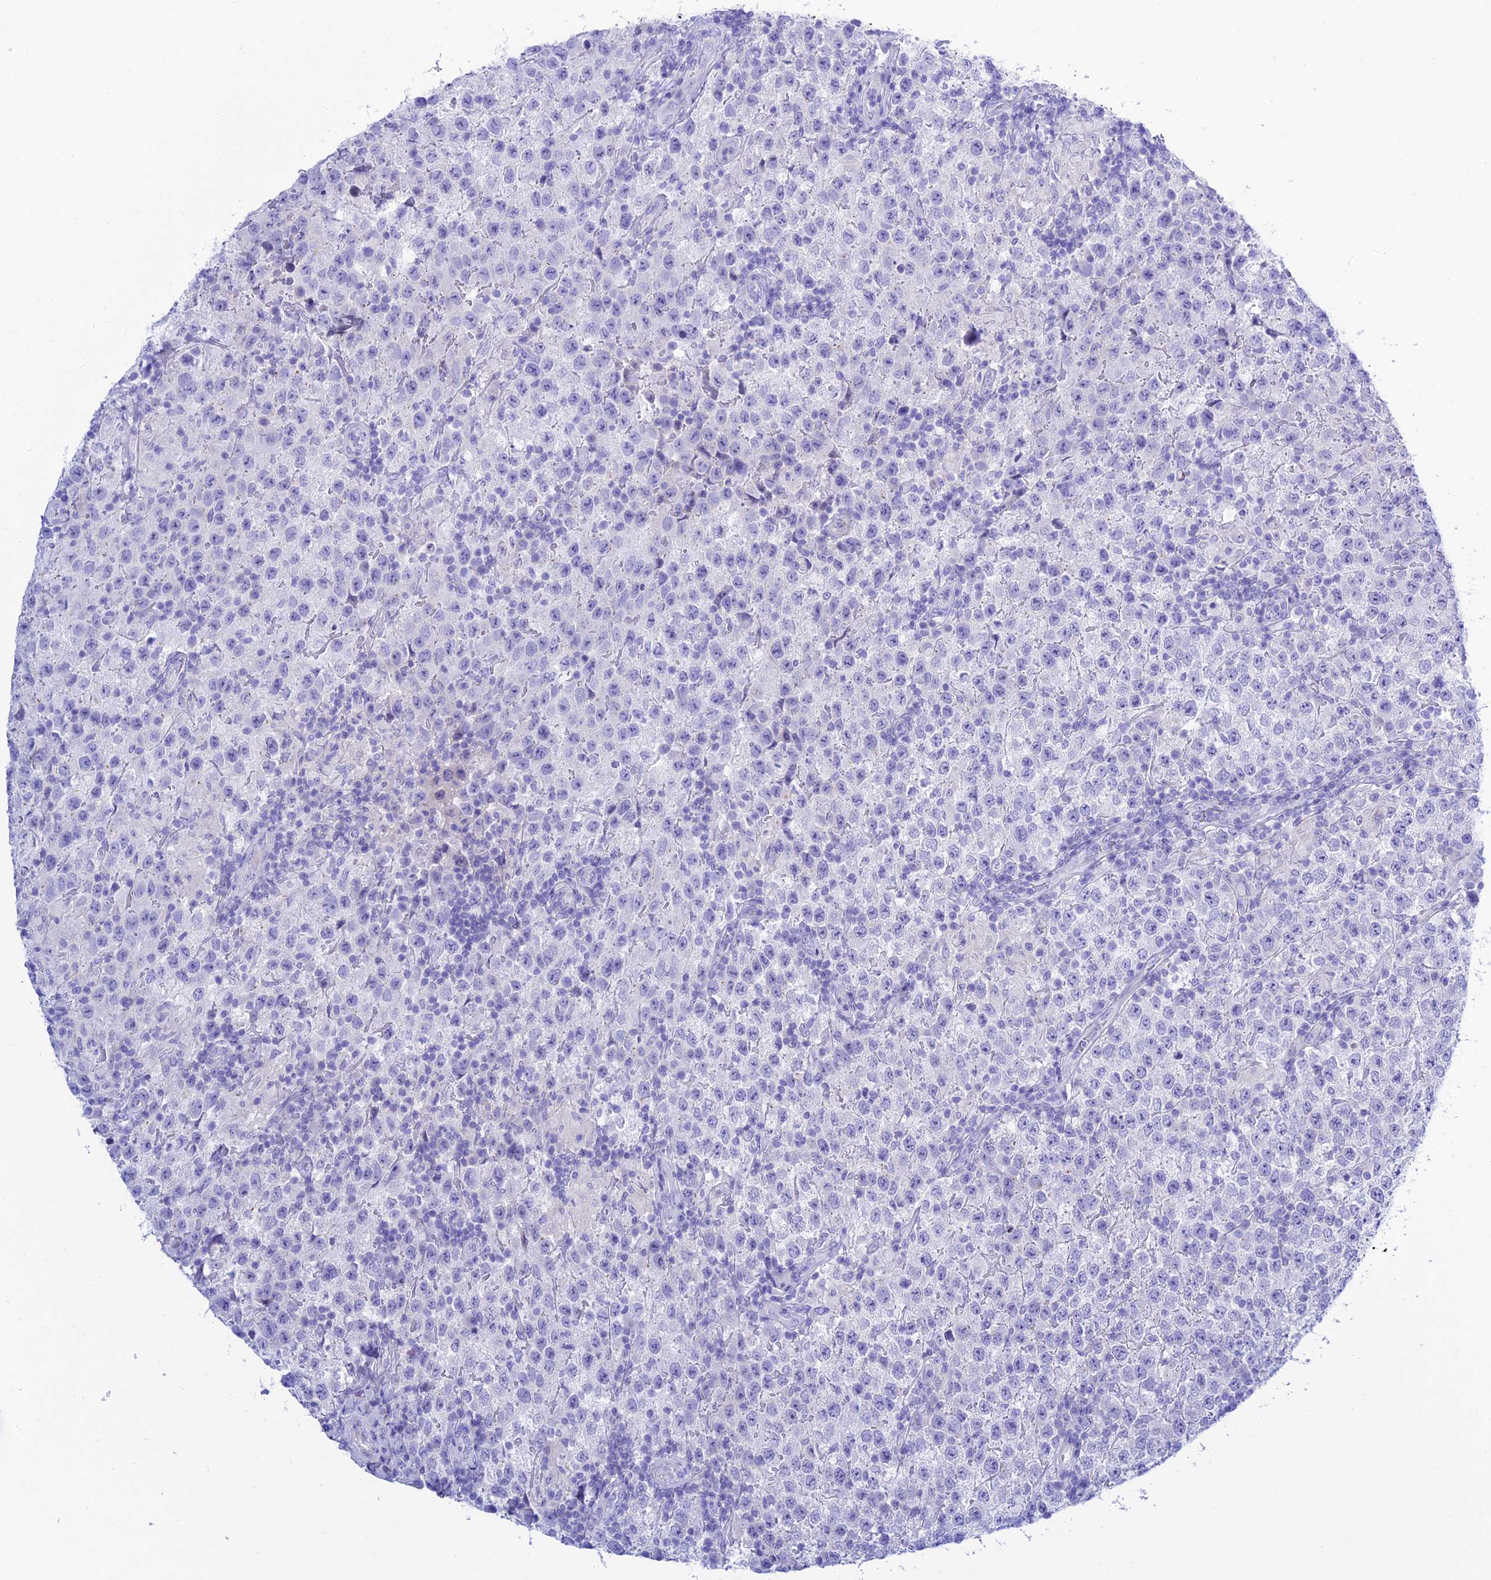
{"staining": {"intensity": "negative", "quantity": "none", "location": "none"}, "tissue": "testis cancer", "cell_type": "Tumor cells", "image_type": "cancer", "snomed": [{"axis": "morphology", "description": "Seminoma, NOS"}, {"axis": "morphology", "description": "Carcinoma, Embryonal, NOS"}, {"axis": "topography", "description": "Testis"}], "caption": "High magnification brightfield microscopy of testis cancer stained with DAB (3,3'-diaminobenzidine) (brown) and counterstained with hematoxylin (blue): tumor cells show no significant positivity. (DAB (3,3'-diaminobenzidine) immunohistochemistry, high magnification).", "gene": "PRNP", "patient": {"sex": "male", "age": 41}}